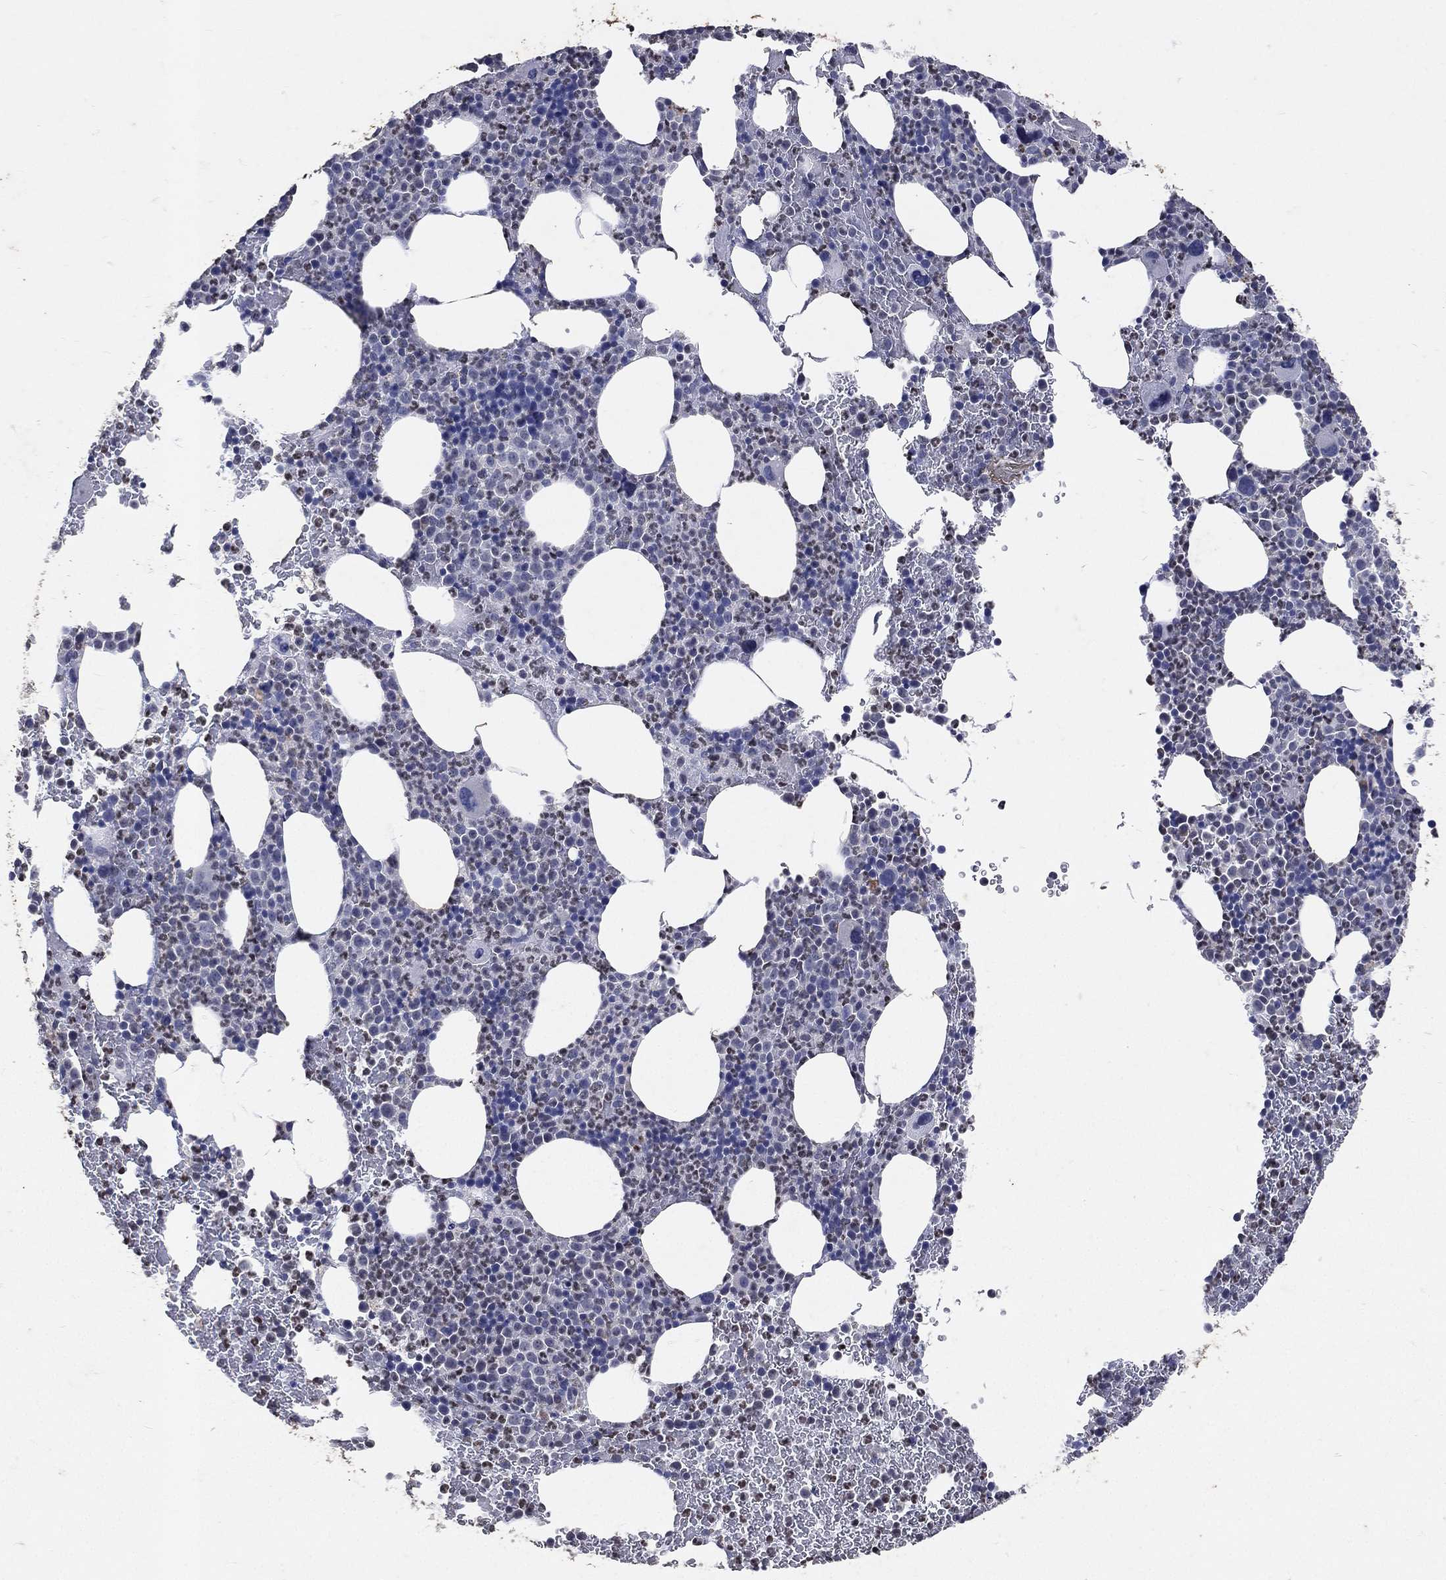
{"staining": {"intensity": "negative", "quantity": "none", "location": "none"}, "tissue": "bone marrow", "cell_type": "Hematopoietic cells", "image_type": "normal", "snomed": [{"axis": "morphology", "description": "Normal tissue, NOS"}, {"axis": "topography", "description": "Bone marrow"}], "caption": "Immunohistochemistry (IHC) micrograph of normal bone marrow: bone marrow stained with DAB shows no significant protein expression in hematopoietic cells. (DAB (3,3'-diaminobenzidine) immunohistochemistry with hematoxylin counter stain).", "gene": "SLC34A2", "patient": {"sex": "male", "age": 83}}